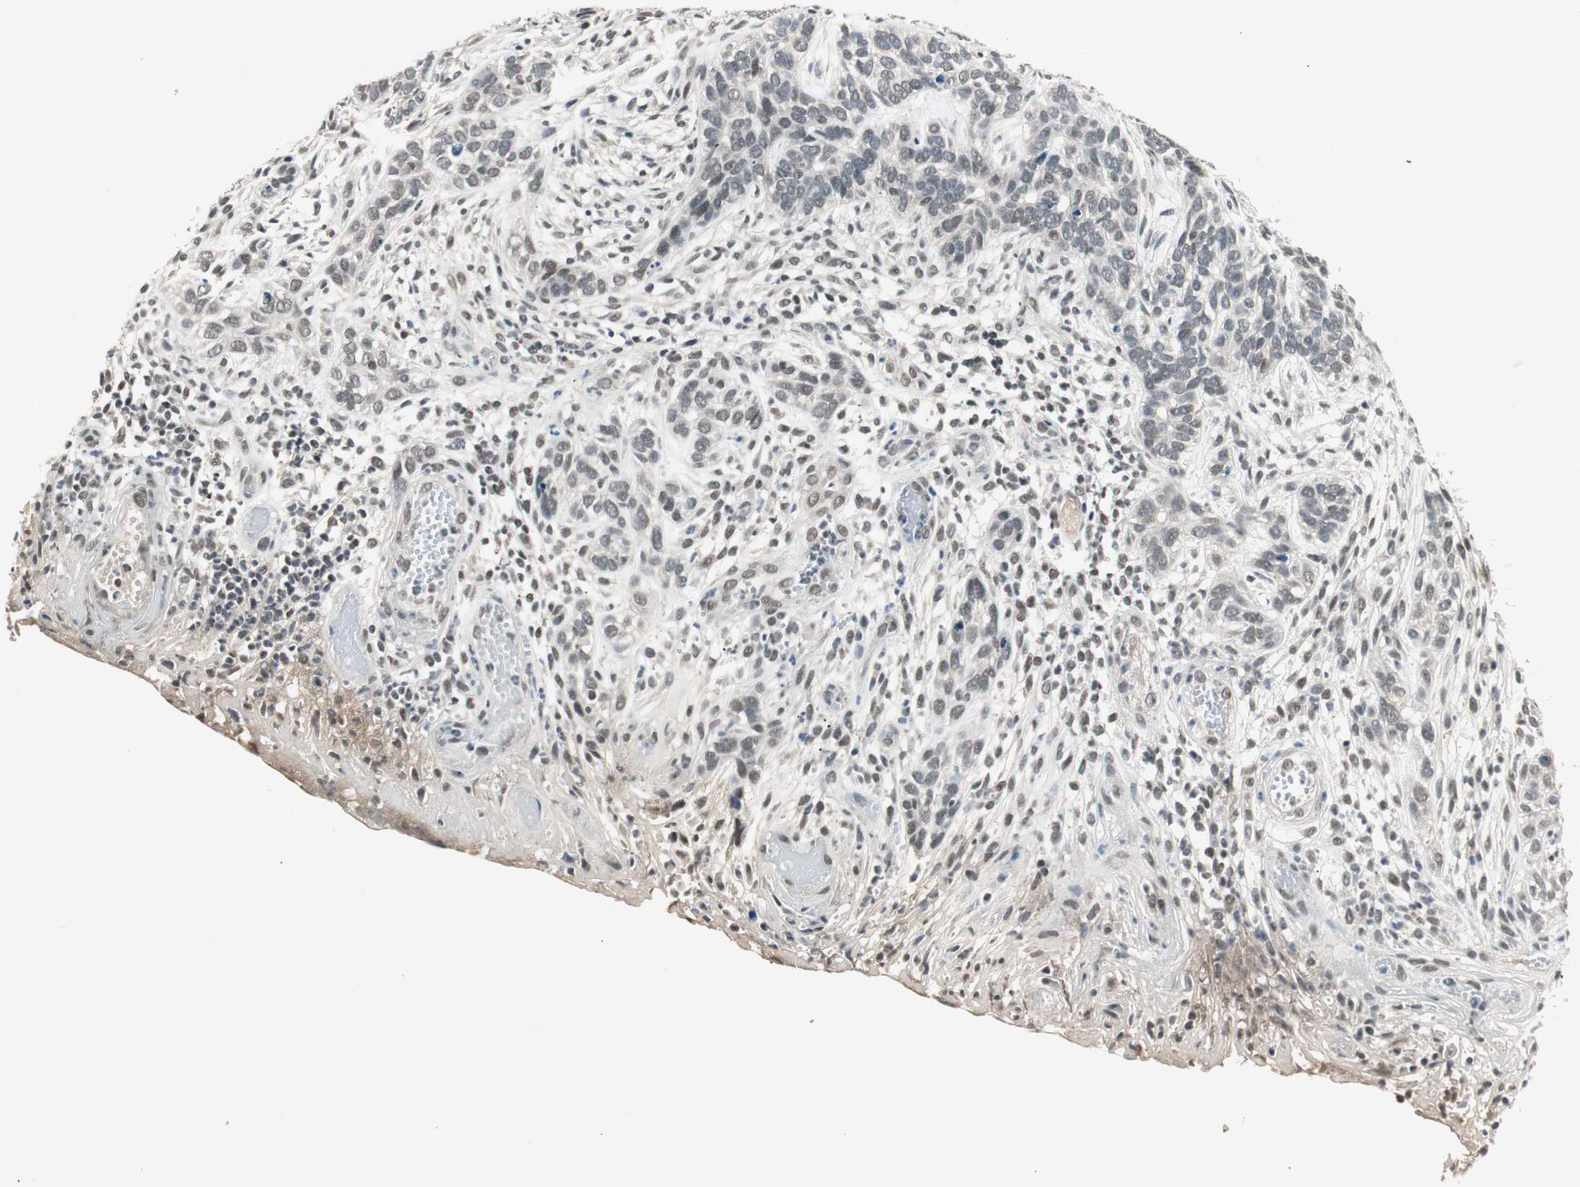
{"staining": {"intensity": "weak", "quantity": "25%-75%", "location": "nuclear"}, "tissue": "skin cancer", "cell_type": "Tumor cells", "image_type": "cancer", "snomed": [{"axis": "morphology", "description": "Basal cell carcinoma"}, {"axis": "topography", "description": "Skin"}], "caption": "This image demonstrates IHC staining of skin cancer (basal cell carcinoma), with low weak nuclear positivity in about 25%-75% of tumor cells.", "gene": "NFRKB", "patient": {"sex": "male", "age": 87}}